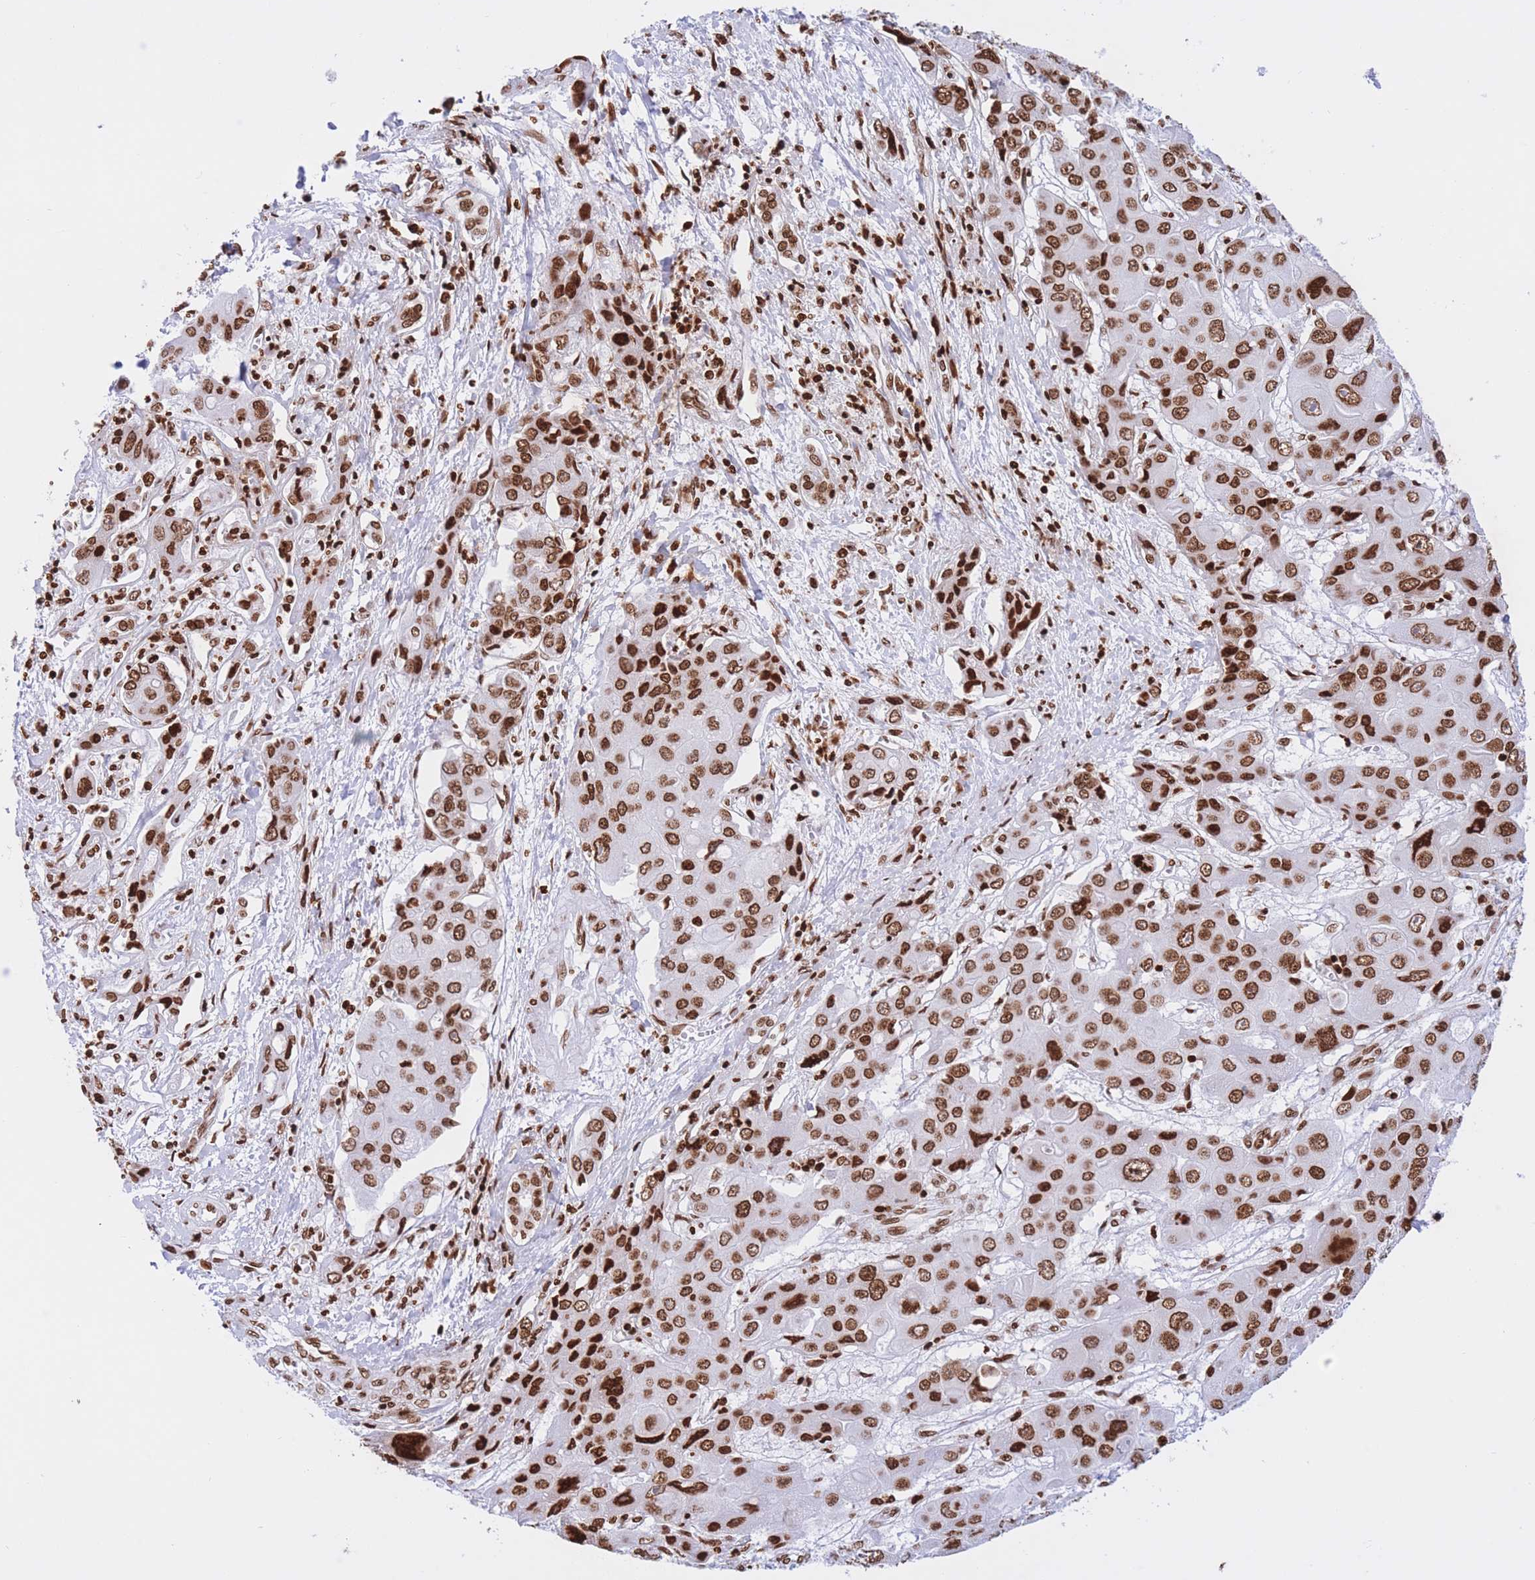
{"staining": {"intensity": "strong", "quantity": ">75%", "location": "nuclear"}, "tissue": "liver cancer", "cell_type": "Tumor cells", "image_type": "cancer", "snomed": [{"axis": "morphology", "description": "Cholangiocarcinoma"}, {"axis": "topography", "description": "Liver"}], "caption": "IHC staining of cholangiocarcinoma (liver), which demonstrates high levels of strong nuclear positivity in approximately >75% of tumor cells indicating strong nuclear protein positivity. The staining was performed using DAB (3,3'-diaminobenzidine) (brown) for protein detection and nuclei were counterstained in hematoxylin (blue).", "gene": "H2BC11", "patient": {"sex": "male", "age": 67}}